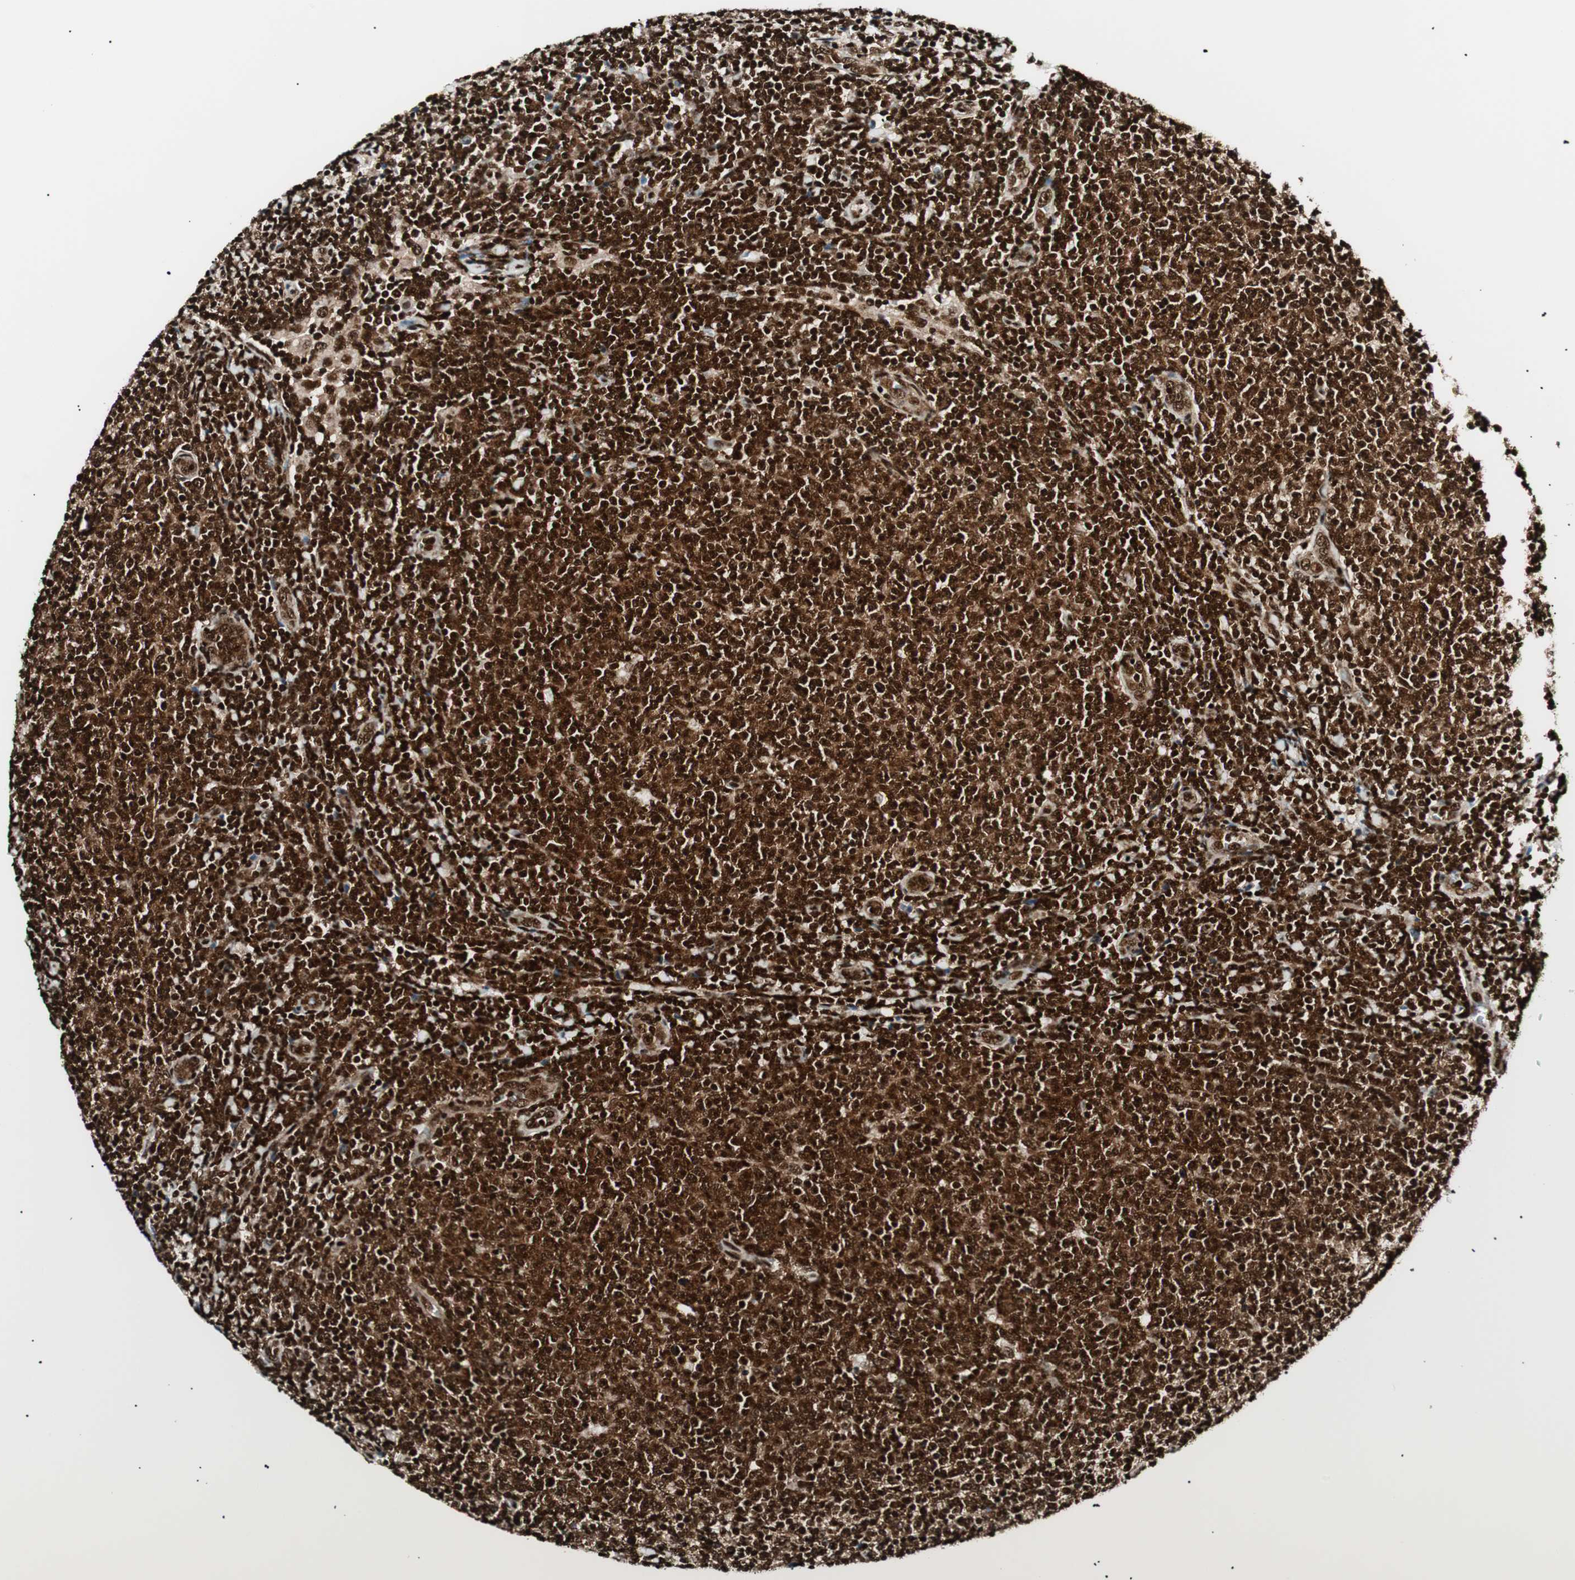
{"staining": {"intensity": "strong", "quantity": ">75%", "location": "nuclear"}, "tissue": "lymphoma", "cell_type": "Tumor cells", "image_type": "cancer", "snomed": [{"axis": "morphology", "description": "Malignant lymphoma, non-Hodgkin's type, Low grade"}, {"axis": "topography", "description": "Lymph node"}], "caption": "The immunohistochemical stain labels strong nuclear expression in tumor cells of low-grade malignant lymphoma, non-Hodgkin's type tissue. The staining is performed using DAB (3,3'-diaminobenzidine) brown chromogen to label protein expression. The nuclei are counter-stained blue using hematoxylin.", "gene": "EWSR1", "patient": {"sex": "male", "age": 66}}